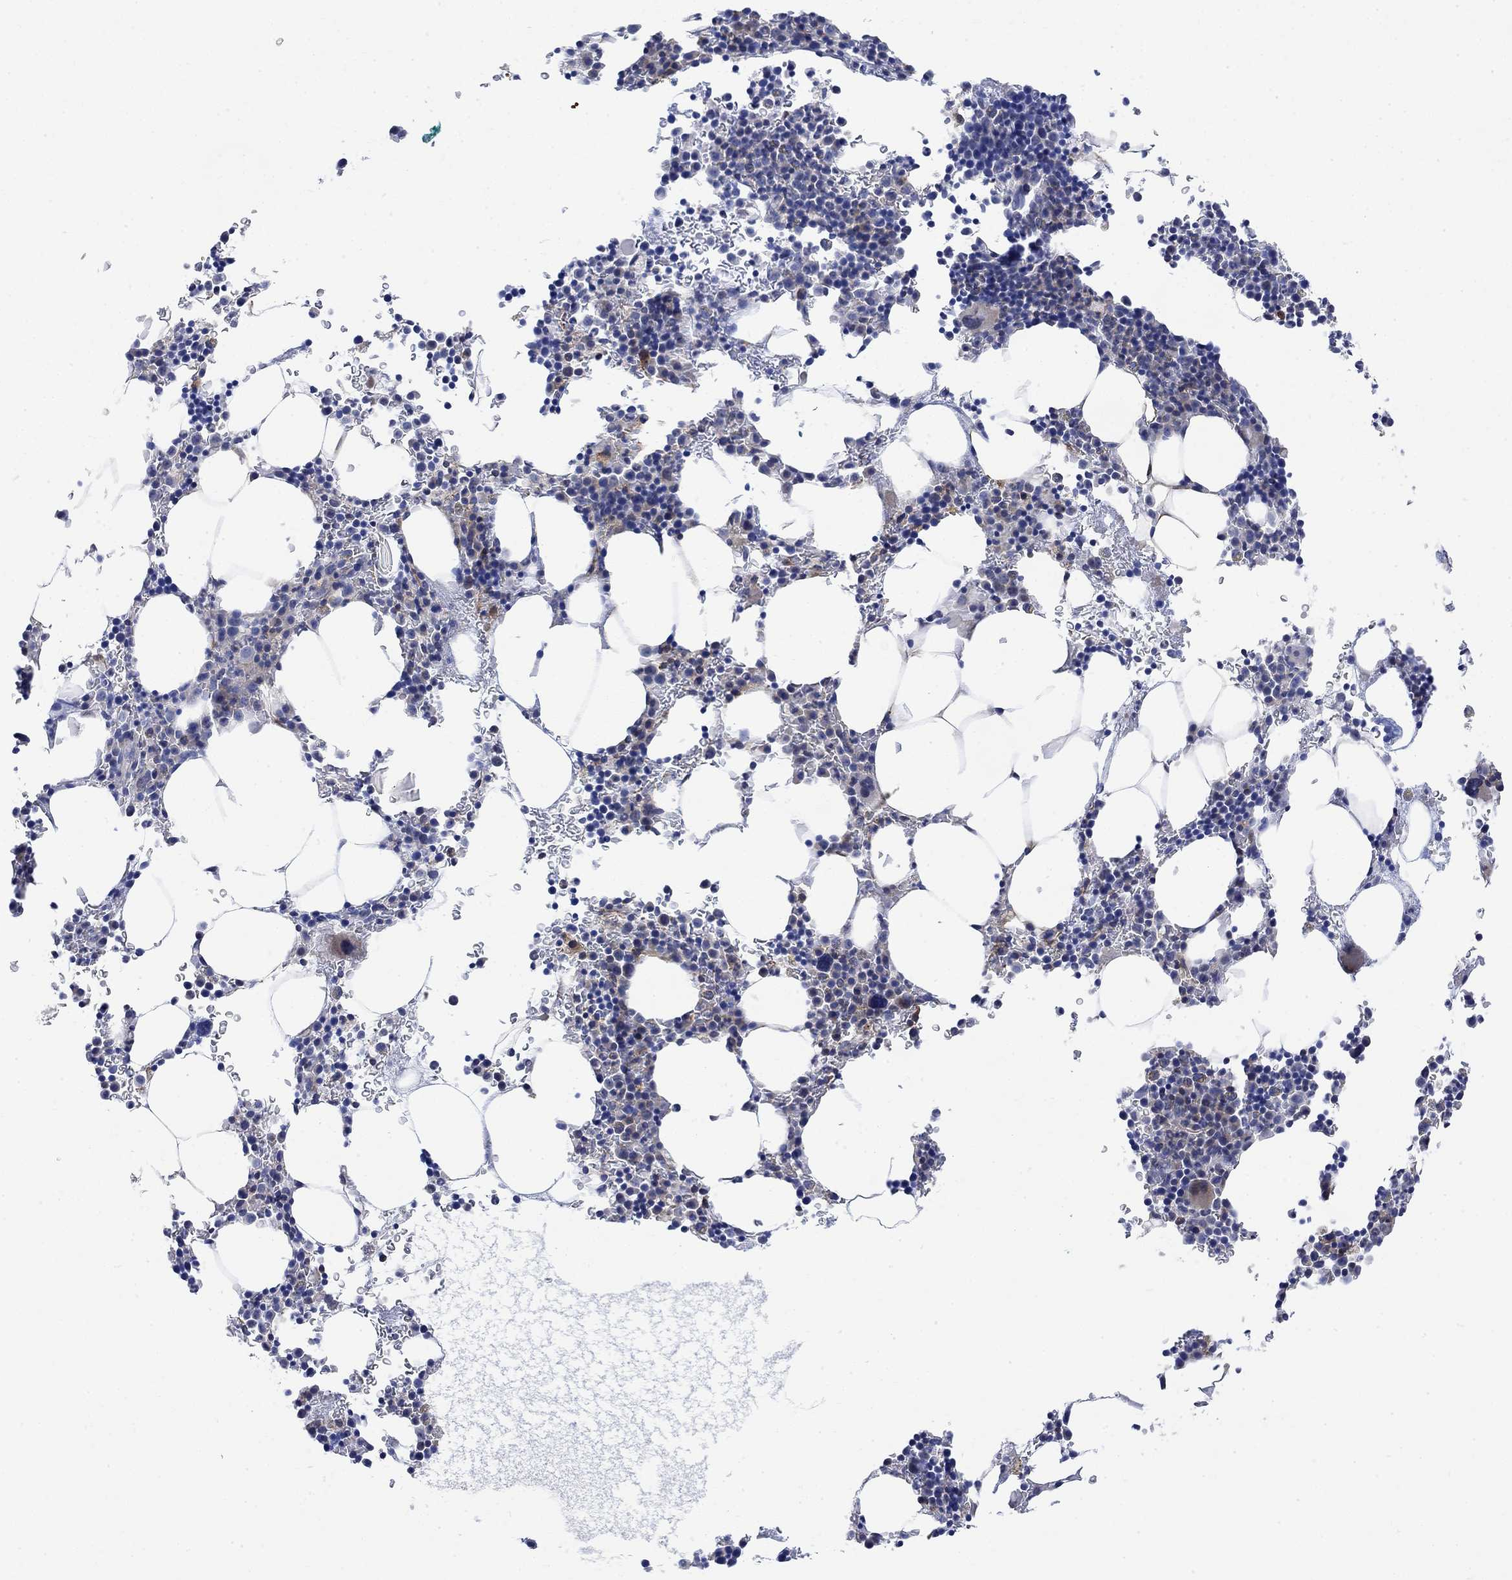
{"staining": {"intensity": "weak", "quantity": "<25%", "location": "cytoplasmic/membranous"}, "tissue": "bone marrow", "cell_type": "Hematopoietic cells", "image_type": "normal", "snomed": [{"axis": "morphology", "description": "Normal tissue, NOS"}, {"axis": "topography", "description": "Bone marrow"}], "caption": "The histopathology image shows no staining of hematopoietic cells in unremarkable bone marrow. The staining is performed using DAB (3,3'-diaminobenzidine) brown chromogen with nuclei counter-stained in using hematoxylin.", "gene": "ARSK", "patient": {"sex": "male", "age": 77}}